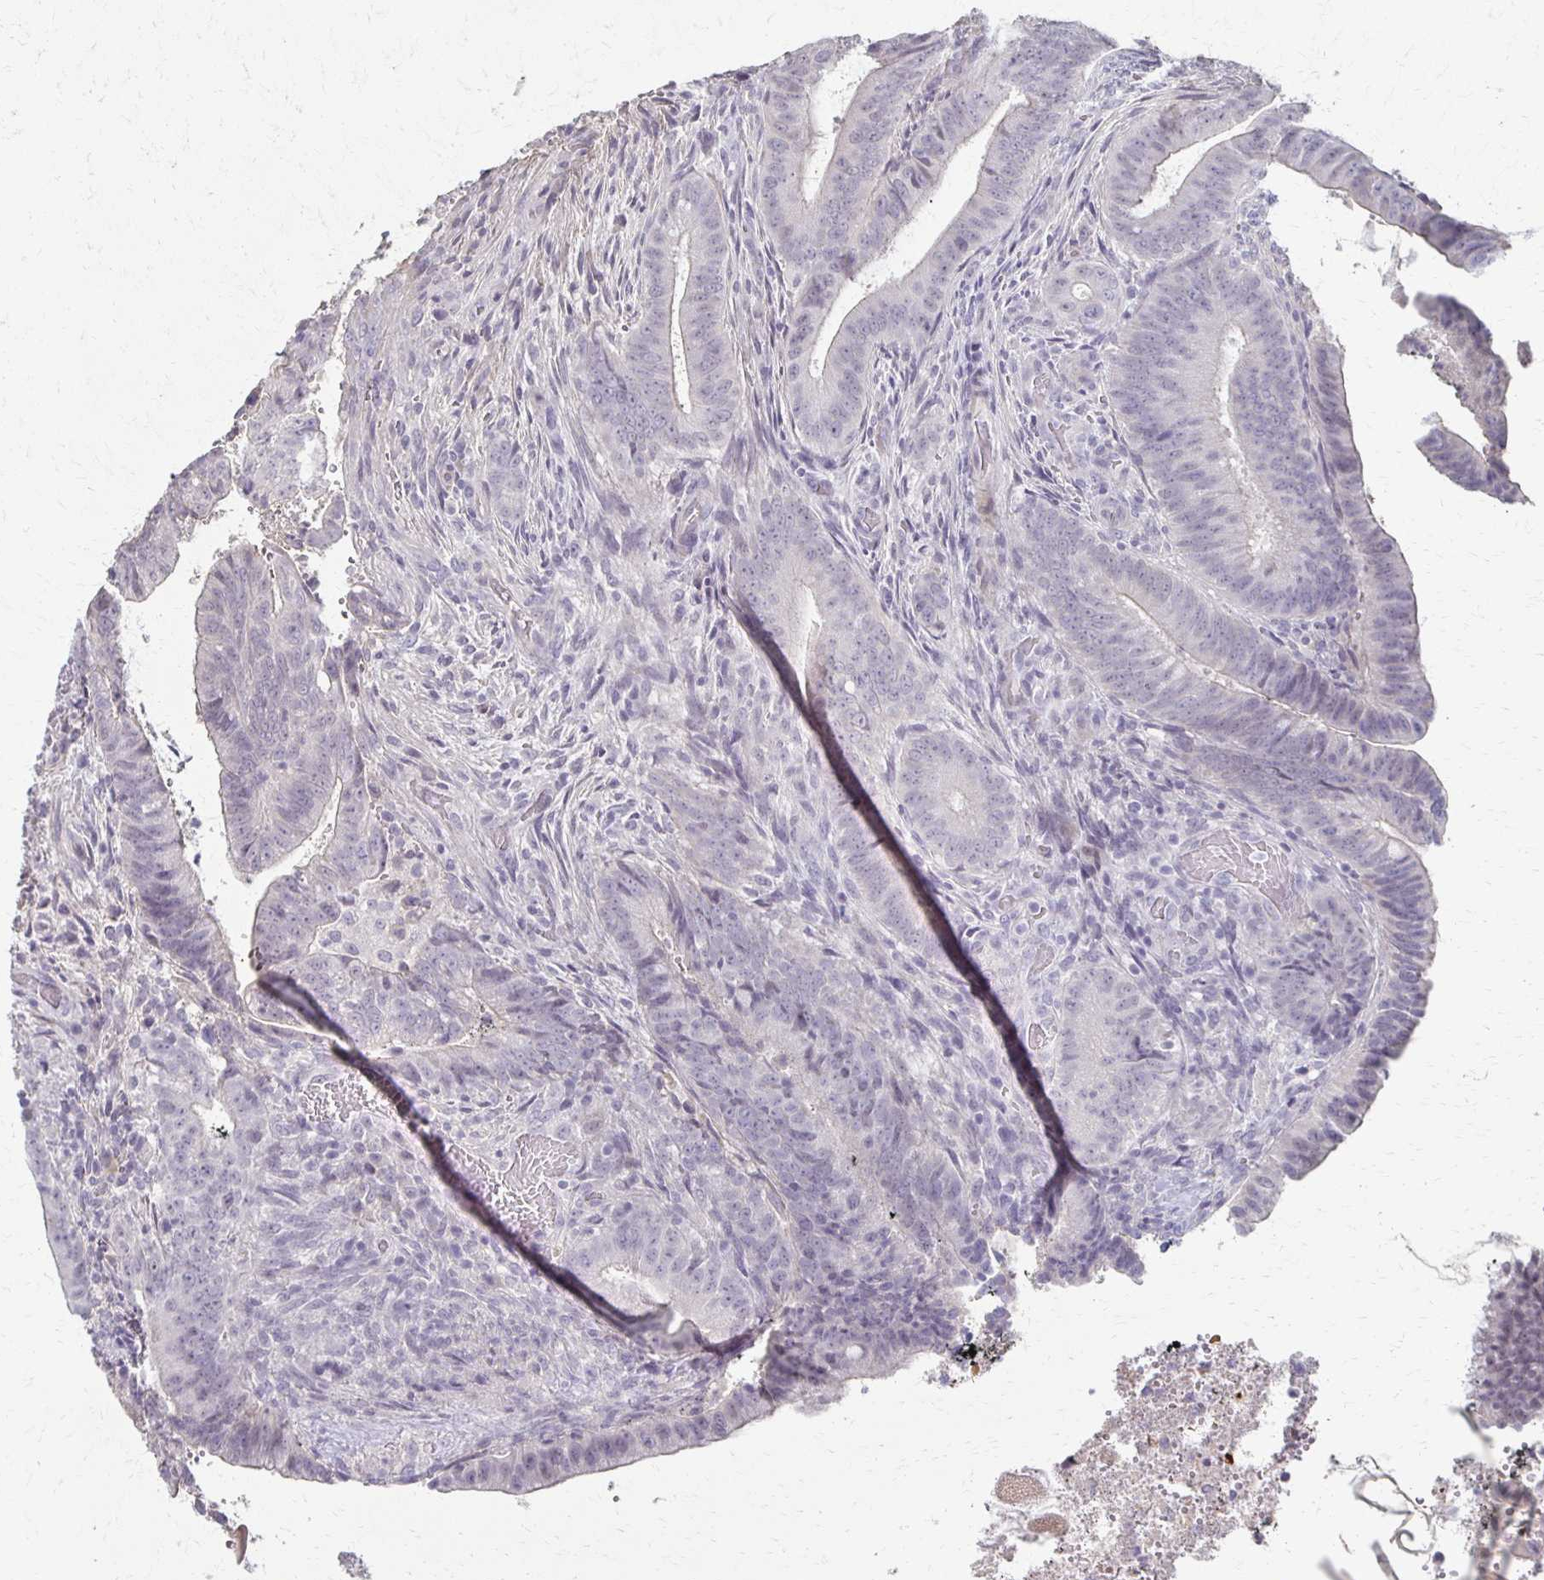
{"staining": {"intensity": "negative", "quantity": "none", "location": "none"}, "tissue": "colorectal cancer", "cell_type": "Tumor cells", "image_type": "cancer", "snomed": [{"axis": "morphology", "description": "Adenocarcinoma, NOS"}, {"axis": "topography", "description": "Colon"}], "caption": "This is an immunohistochemistry photomicrograph of colorectal cancer. There is no staining in tumor cells.", "gene": "FOXO4", "patient": {"sex": "female", "age": 43}}